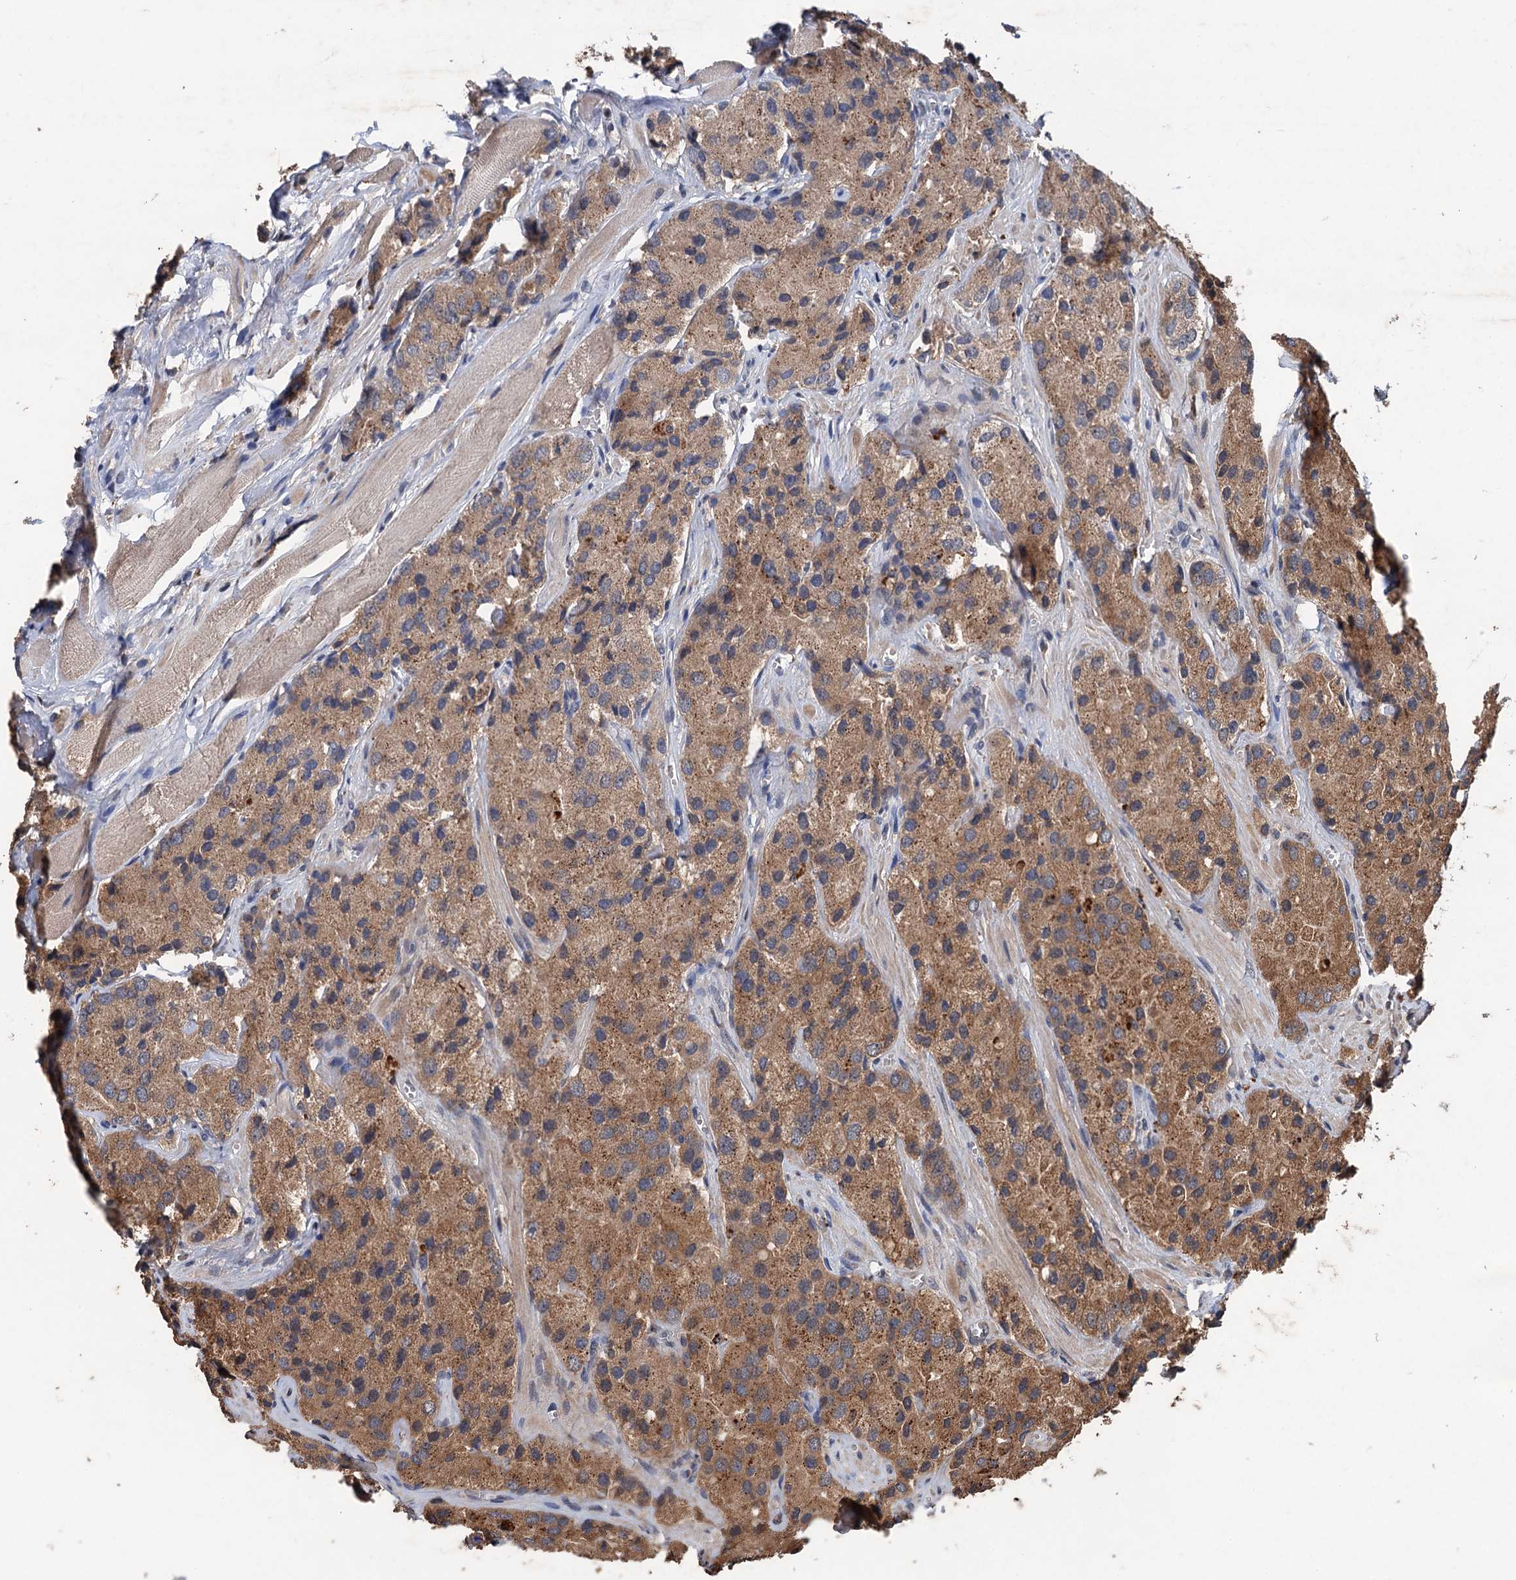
{"staining": {"intensity": "moderate", "quantity": ">75%", "location": "cytoplasmic/membranous"}, "tissue": "prostate cancer", "cell_type": "Tumor cells", "image_type": "cancer", "snomed": [{"axis": "morphology", "description": "Adenocarcinoma, High grade"}, {"axis": "topography", "description": "Prostate"}], "caption": "This image reveals immunohistochemistry (IHC) staining of human high-grade adenocarcinoma (prostate), with medium moderate cytoplasmic/membranous positivity in about >75% of tumor cells.", "gene": "ZNF438", "patient": {"sex": "male", "age": 66}}